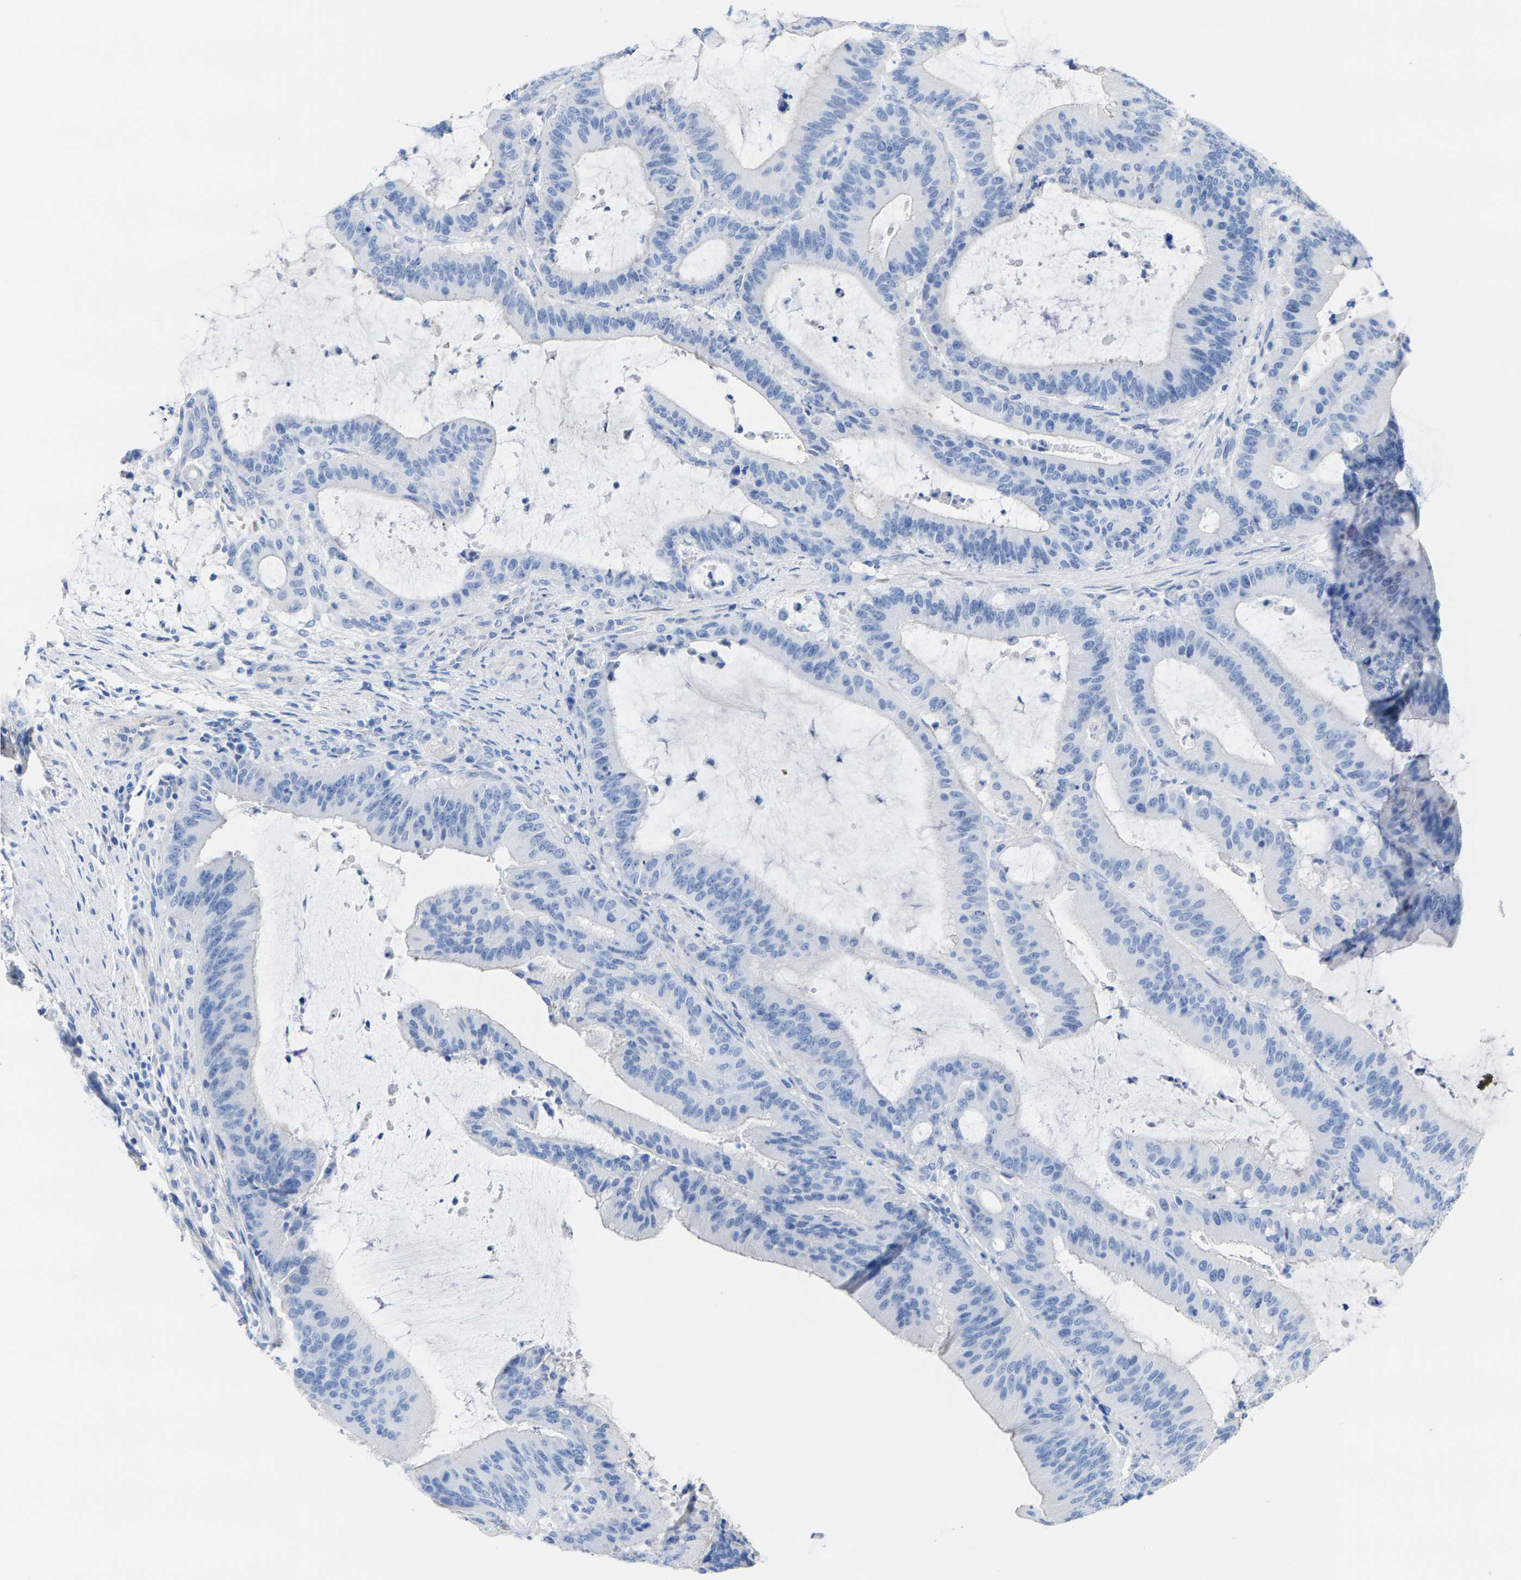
{"staining": {"intensity": "negative", "quantity": "none", "location": "none"}, "tissue": "liver cancer", "cell_type": "Tumor cells", "image_type": "cancer", "snomed": [{"axis": "morphology", "description": "Normal tissue, NOS"}, {"axis": "morphology", "description": "Cholangiocarcinoma"}, {"axis": "topography", "description": "Liver"}, {"axis": "topography", "description": "Peripheral nerve tissue"}], "caption": "A histopathology image of cholangiocarcinoma (liver) stained for a protein reveals no brown staining in tumor cells.", "gene": "CPA1", "patient": {"sex": "female", "age": 73}}